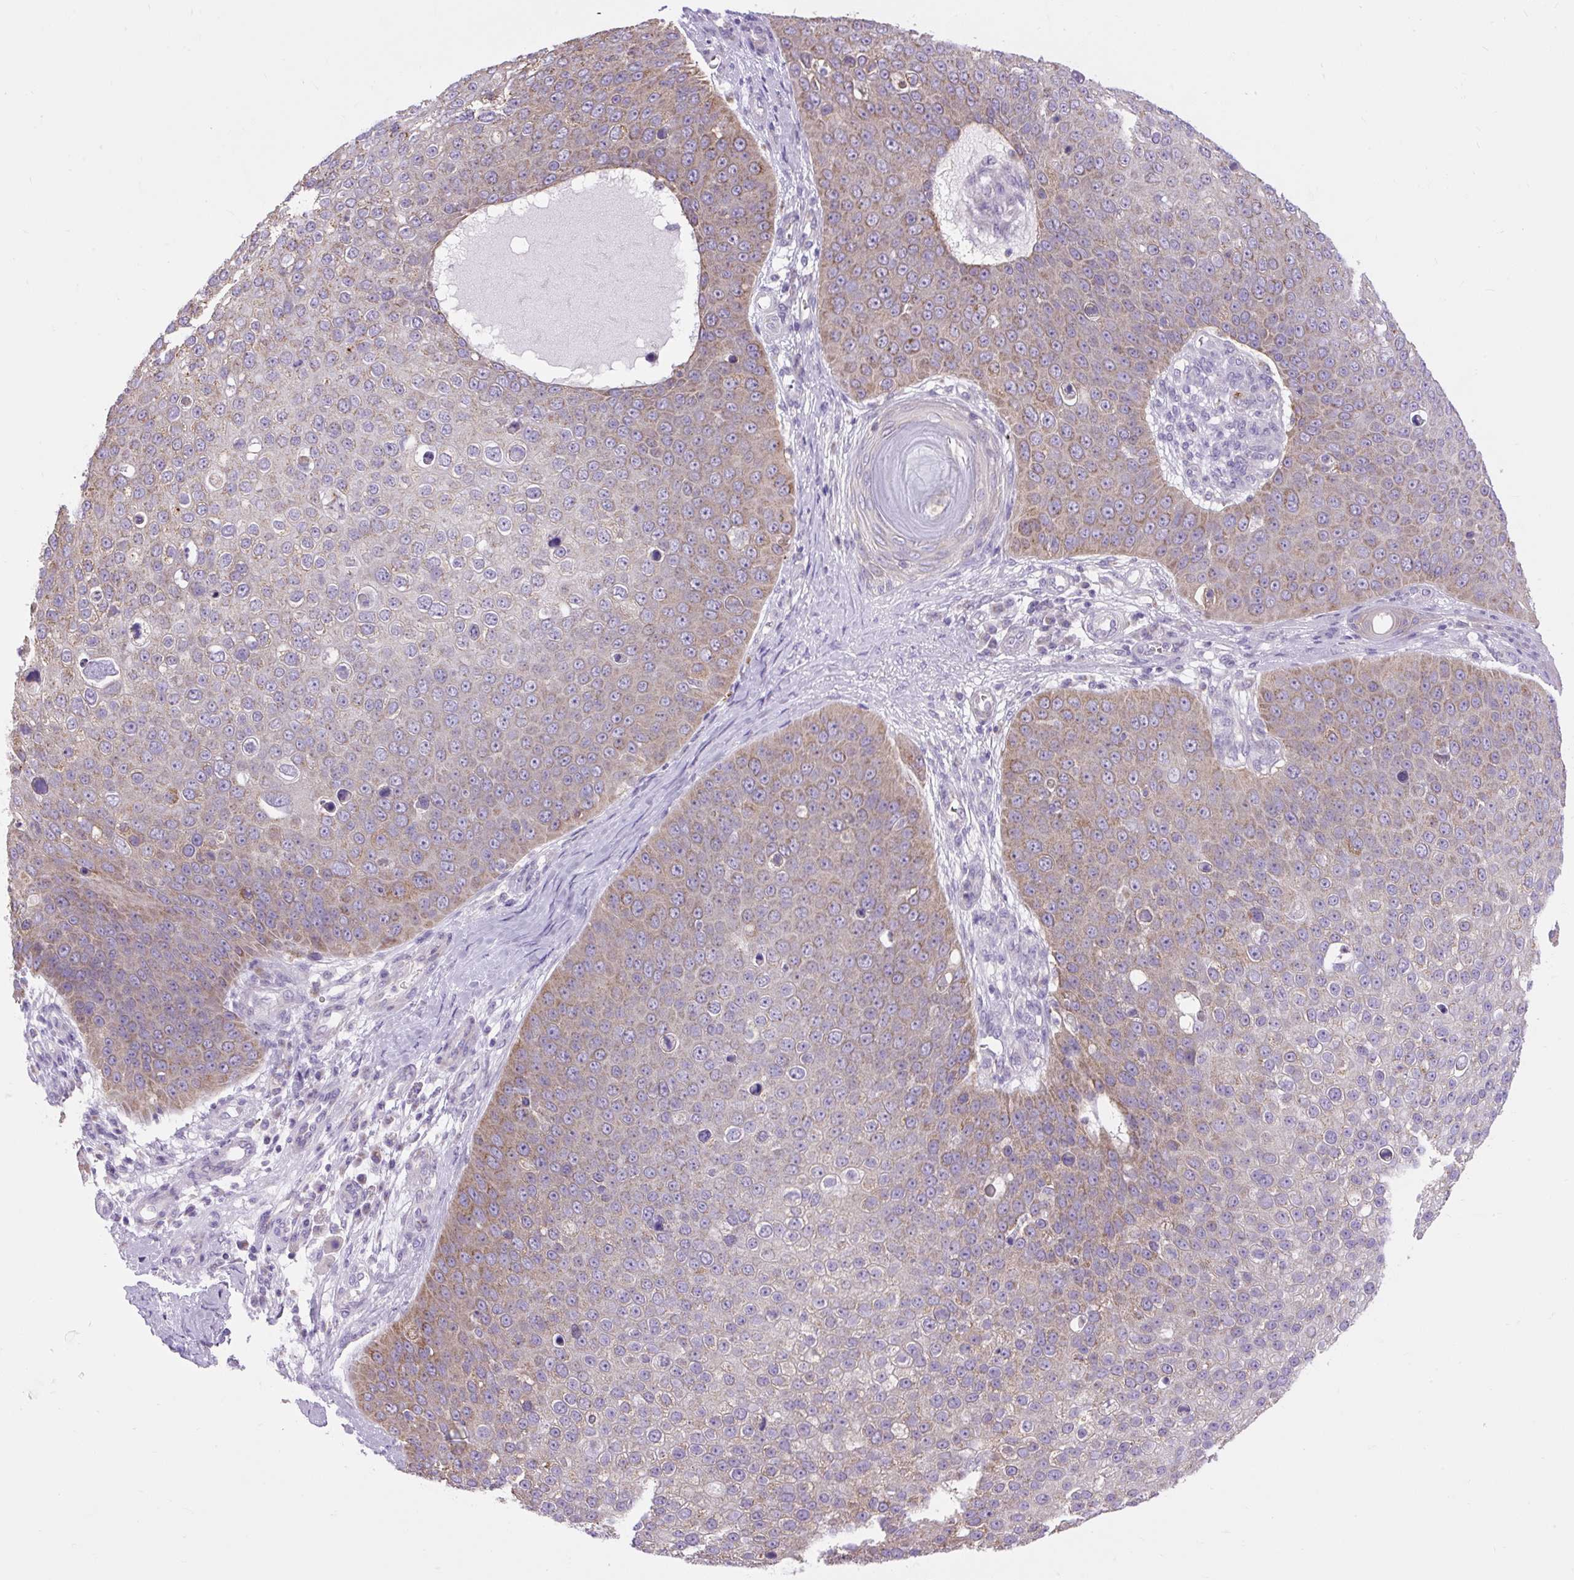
{"staining": {"intensity": "moderate", "quantity": "25%-75%", "location": "cytoplasmic/membranous"}, "tissue": "skin cancer", "cell_type": "Tumor cells", "image_type": "cancer", "snomed": [{"axis": "morphology", "description": "Squamous cell carcinoma, NOS"}, {"axis": "topography", "description": "Skin"}], "caption": "A brown stain highlights moderate cytoplasmic/membranous staining of a protein in skin cancer (squamous cell carcinoma) tumor cells. Using DAB (brown) and hematoxylin (blue) stains, captured at high magnification using brightfield microscopy.", "gene": "RNASE10", "patient": {"sex": "male", "age": 71}}